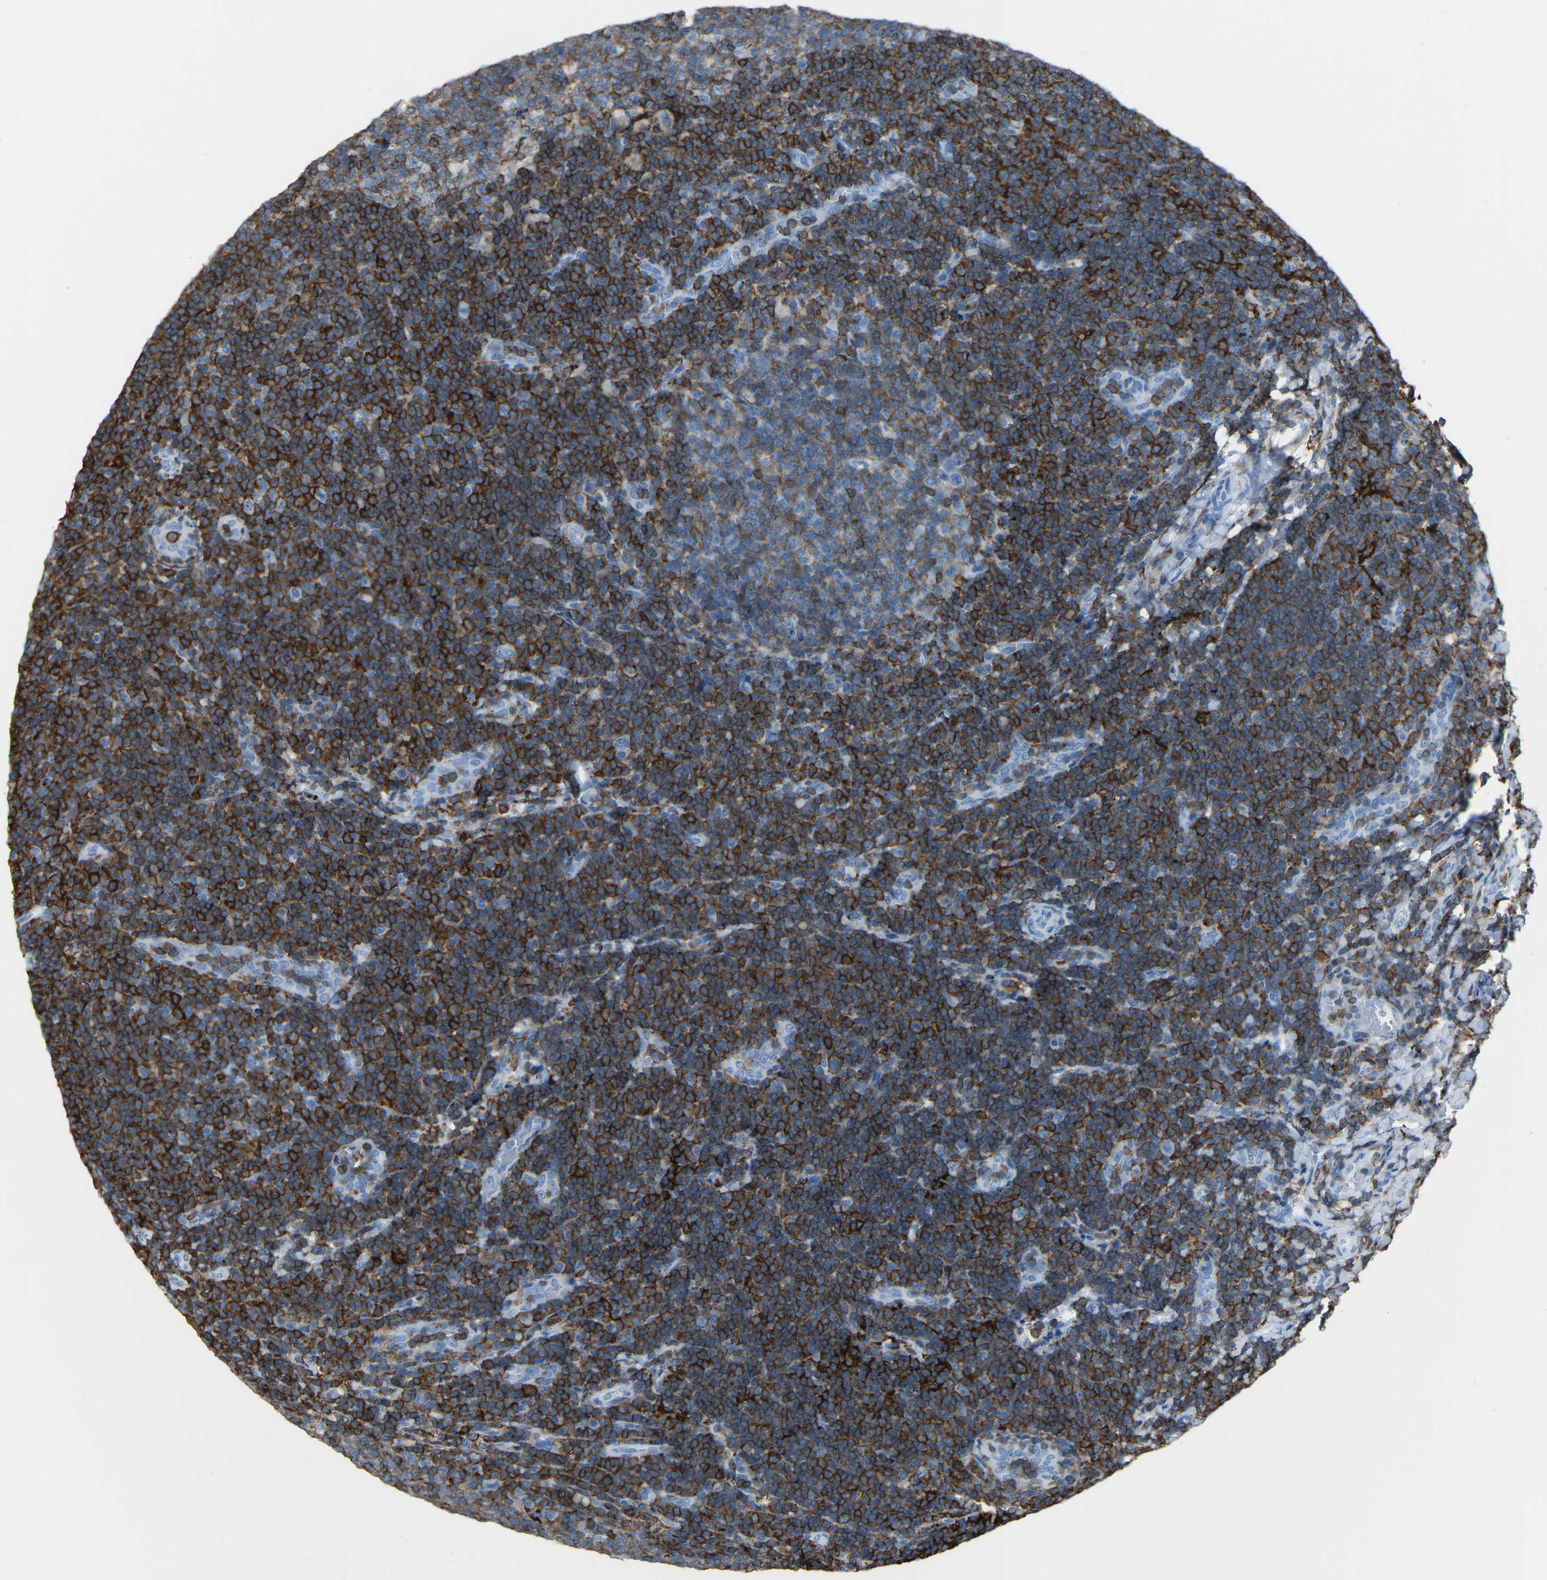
{"staining": {"intensity": "moderate", "quantity": ">75%", "location": "cytoplasmic/membranous"}, "tissue": "tonsil", "cell_type": "Germinal center cells", "image_type": "normal", "snomed": [{"axis": "morphology", "description": "Normal tissue, NOS"}, {"axis": "topography", "description": "Tonsil"}], "caption": "A high-resolution photomicrograph shows immunohistochemistry staining of benign tonsil, which exhibits moderate cytoplasmic/membranous expression in approximately >75% of germinal center cells.", "gene": "LSP1", "patient": {"sex": "male", "age": 17}}